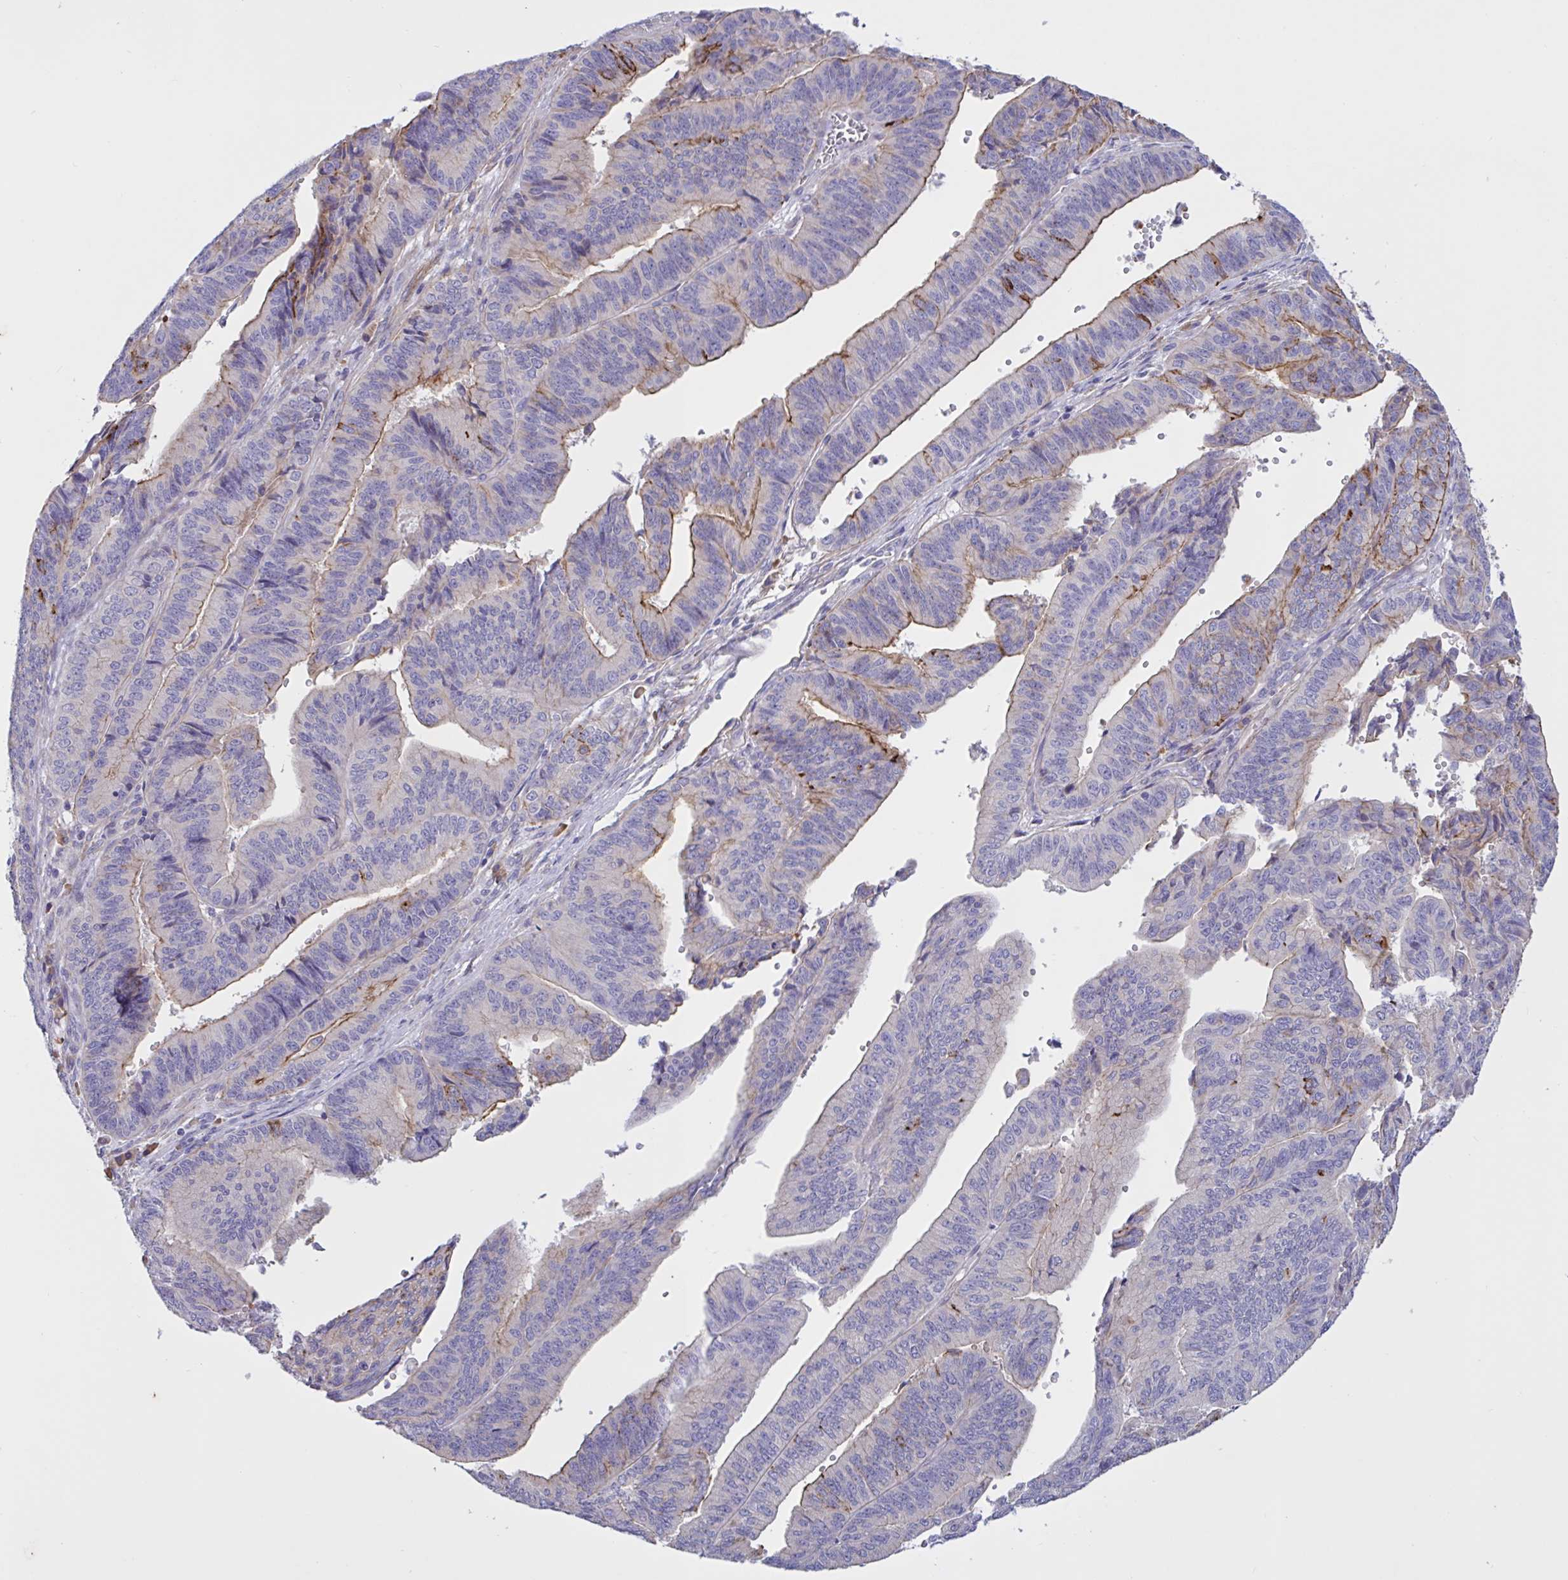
{"staining": {"intensity": "strong", "quantity": "25%-75%", "location": "cytoplasmic/membranous"}, "tissue": "endometrial cancer", "cell_type": "Tumor cells", "image_type": "cancer", "snomed": [{"axis": "morphology", "description": "Adenocarcinoma, NOS"}, {"axis": "topography", "description": "Endometrium"}], "caption": "Immunohistochemical staining of endometrial cancer (adenocarcinoma) demonstrates high levels of strong cytoplasmic/membranous staining in approximately 25%-75% of tumor cells. The staining was performed using DAB to visualize the protein expression in brown, while the nuclei were stained in blue with hematoxylin (Magnification: 20x).", "gene": "SLC66A1", "patient": {"sex": "female", "age": 65}}